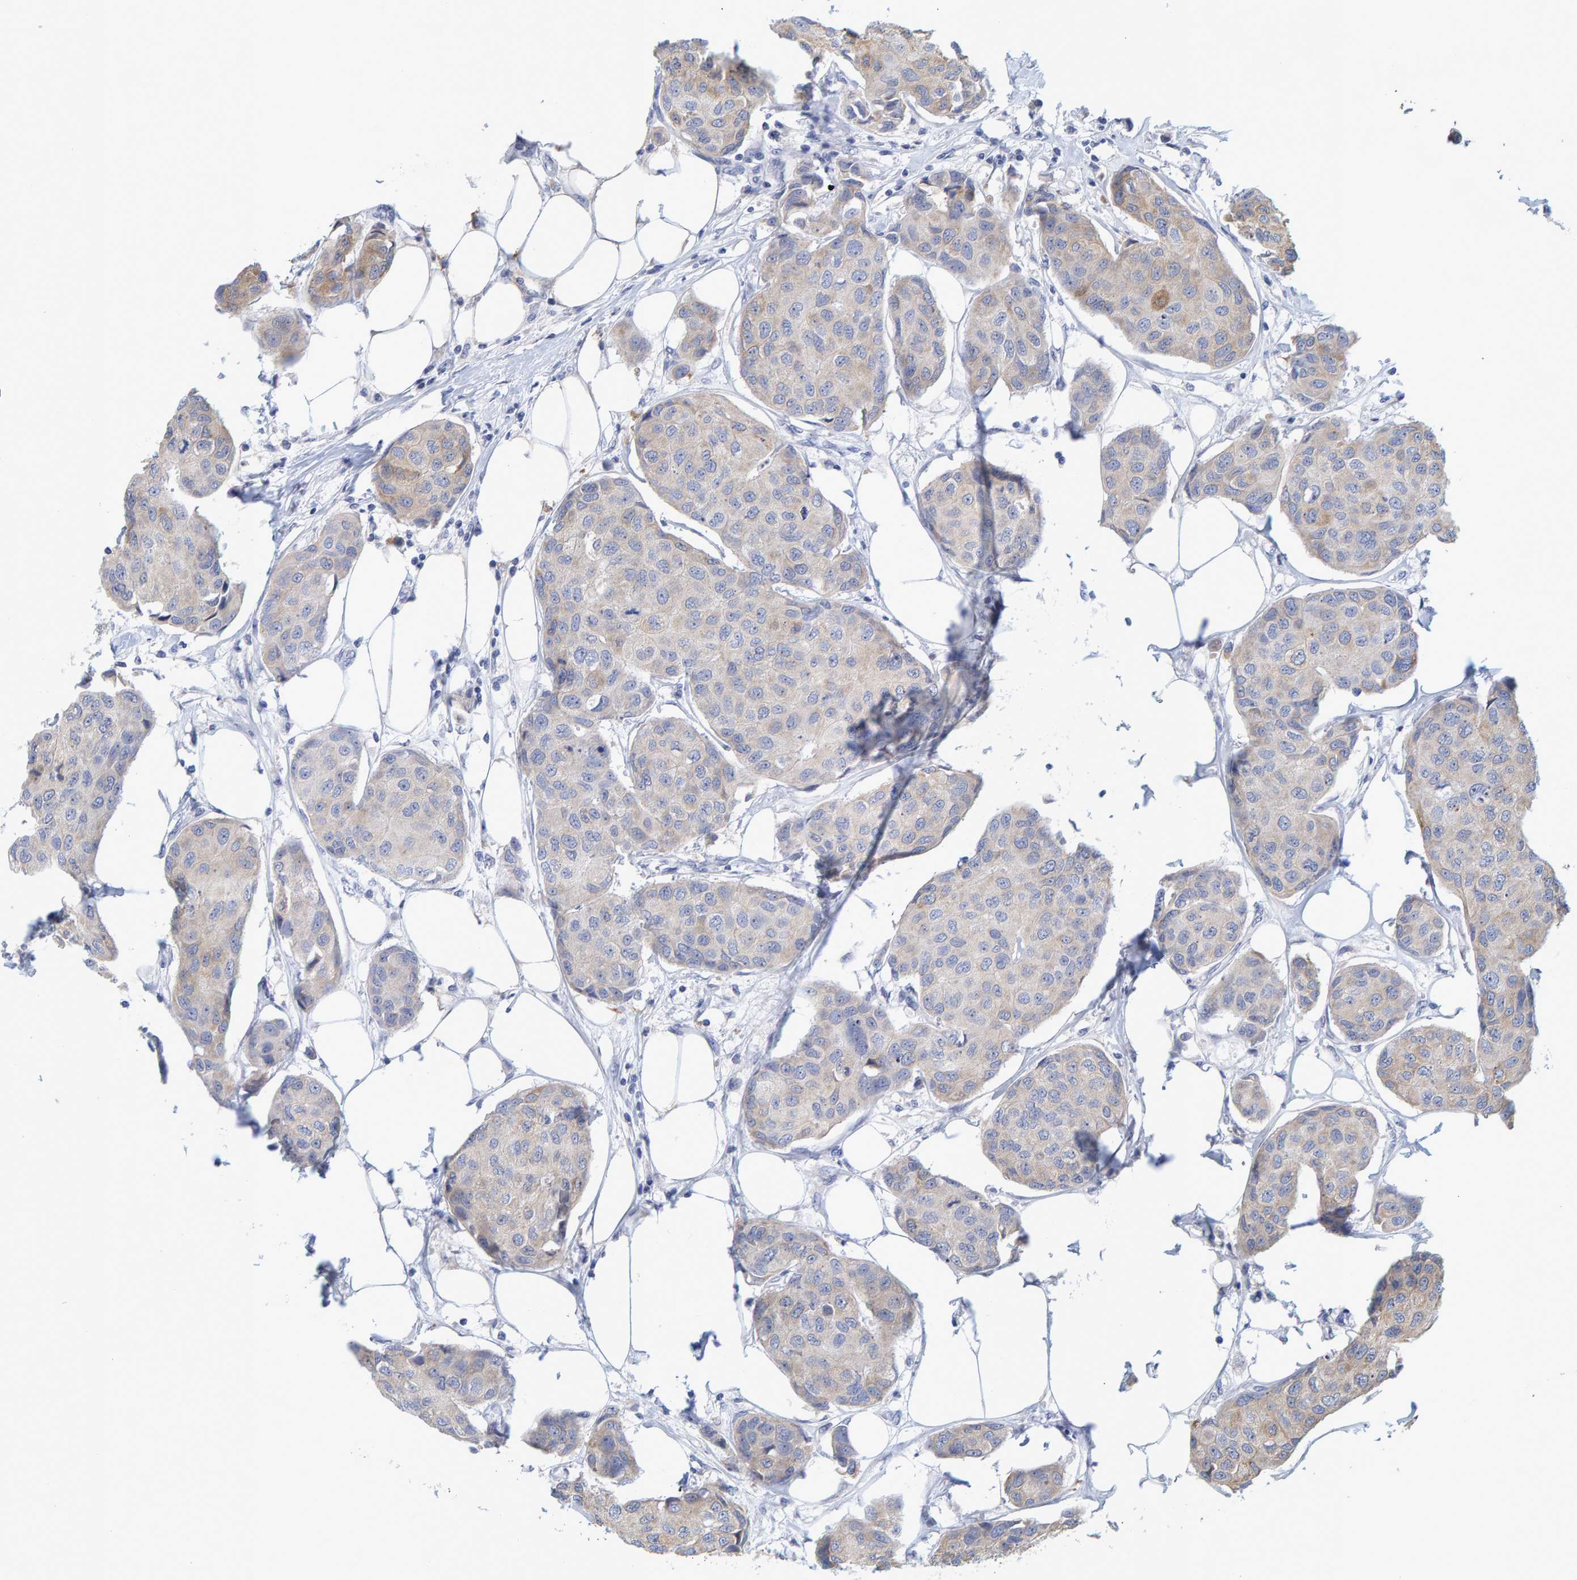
{"staining": {"intensity": "weak", "quantity": "<25%", "location": "cytoplasmic/membranous"}, "tissue": "breast cancer", "cell_type": "Tumor cells", "image_type": "cancer", "snomed": [{"axis": "morphology", "description": "Duct carcinoma"}, {"axis": "topography", "description": "Breast"}], "caption": "IHC of infiltrating ductal carcinoma (breast) demonstrates no staining in tumor cells.", "gene": "ZNF77", "patient": {"sex": "female", "age": 80}}